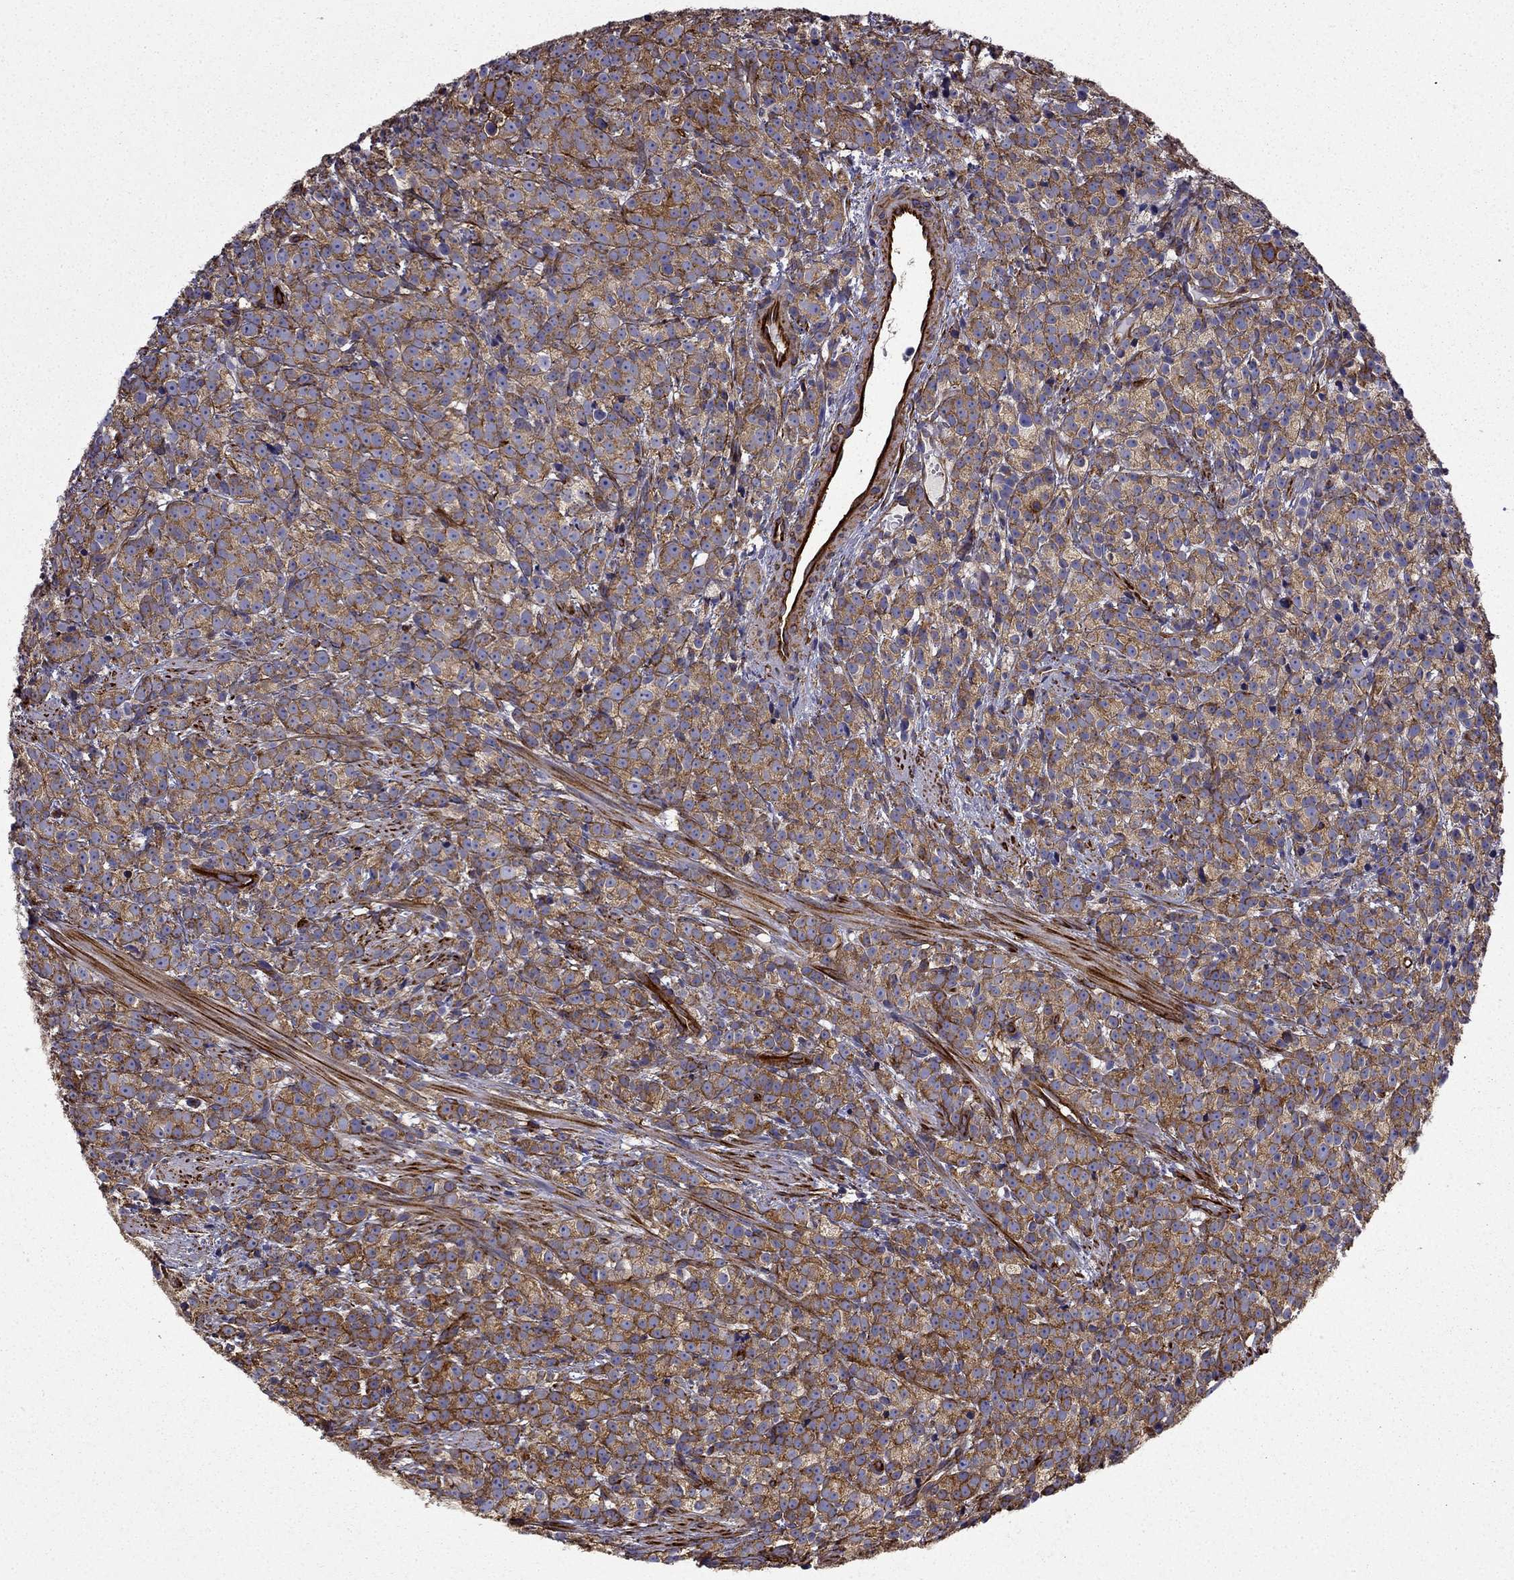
{"staining": {"intensity": "strong", "quantity": ">75%", "location": "cytoplasmic/membranous"}, "tissue": "prostate cancer", "cell_type": "Tumor cells", "image_type": "cancer", "snomed": [{"axis": "morphology", "description": "Adenocarcinoma, High grade"}, {"axis": "topography", "description": "Prostate"}], "caption": "Immunohistochemistry photomicrograph of human prostate high-grade adenocarcinoma stained for a protein (brown), which demonstrates high levels of strong cytoplasmic/membranous staining in about >75% of tumor cells.", "gene": "MAP4", "patient": {"sex": "male", "age": 53}}